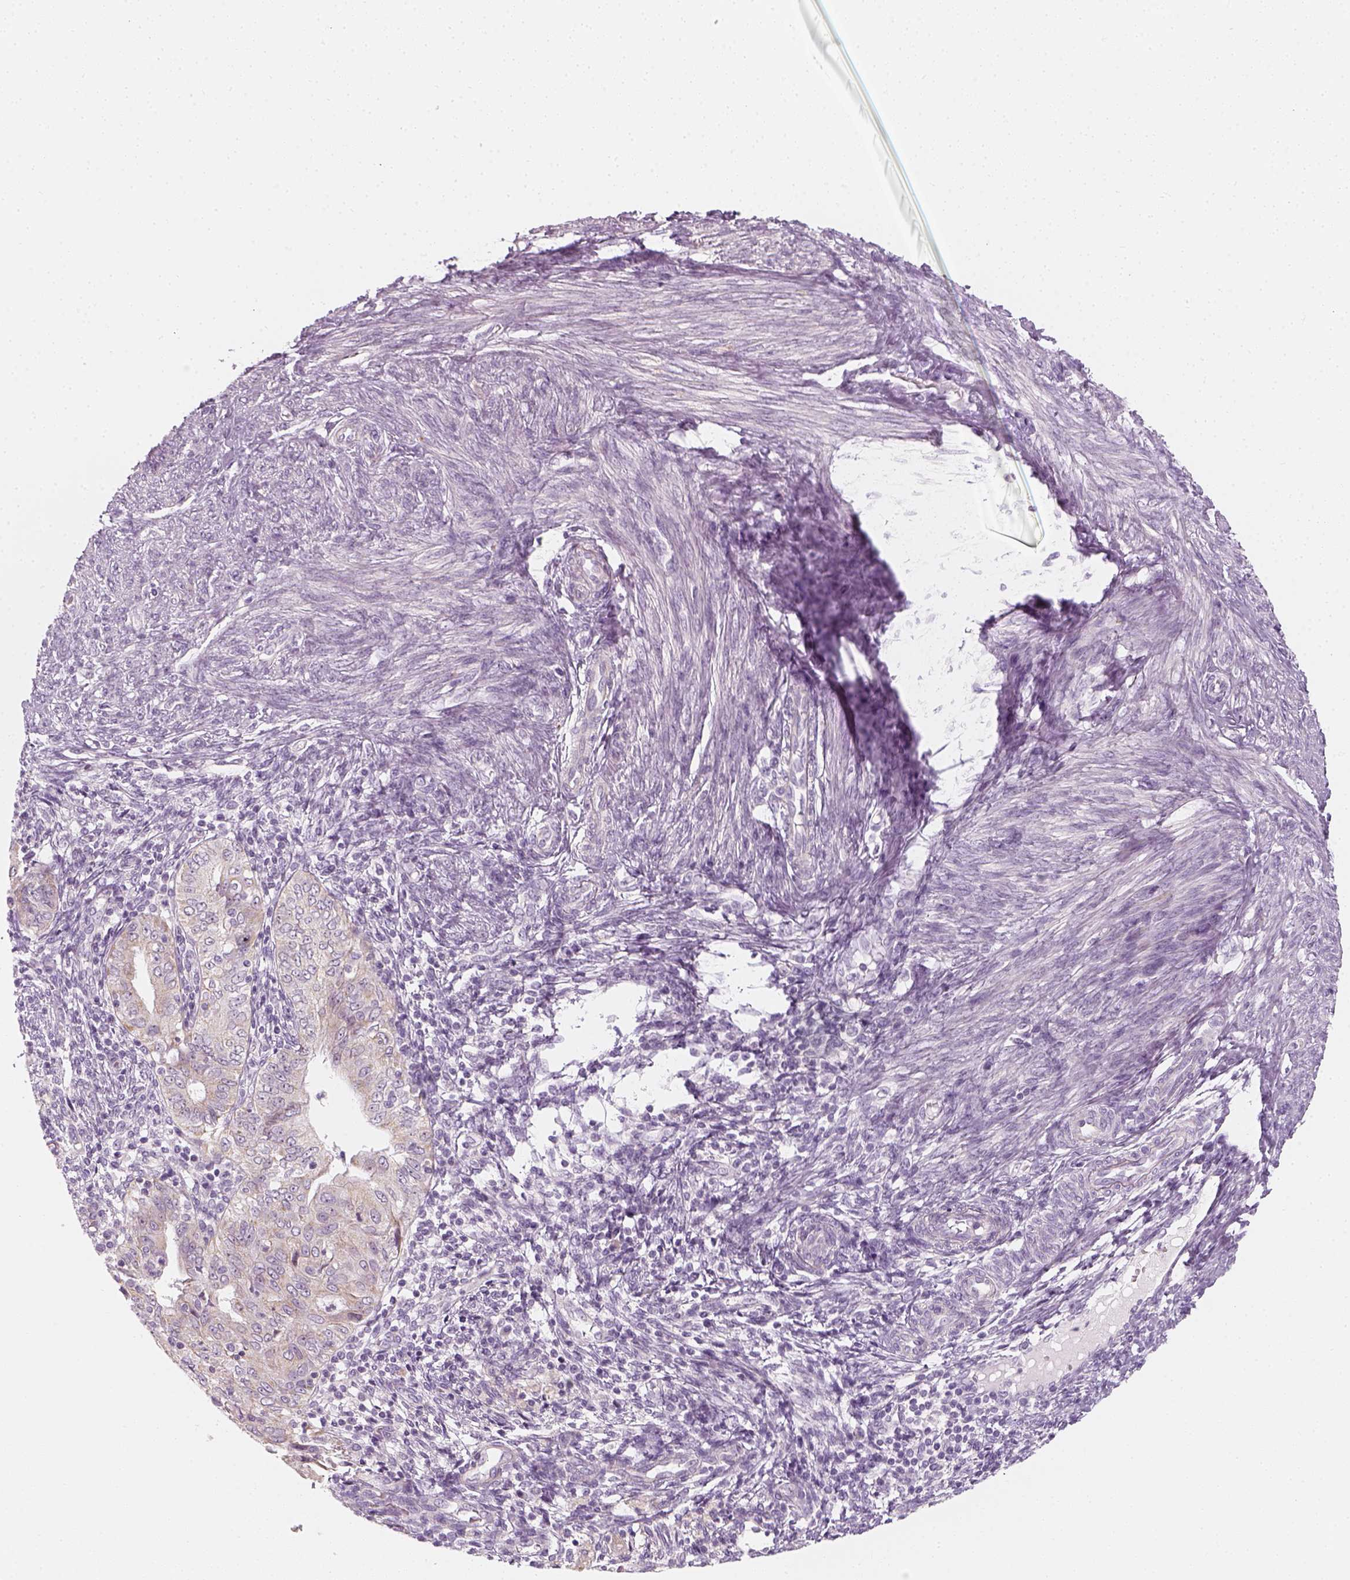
{"staining": {"intensity": "negative", "quantity": "none", "location": "none"}, "tissue": "endometrial cancer", "cell_type": "Tumor cells", "image_type": "cancer", "snomed": [{"axis": "morphology", "description": "Adenocarcinoma, NOS"}, {"axis": "topography", "description": "Endometrium"}], "caption": "A high-resolution histopathology image shows immunohistochemistry (IHC) staining of endometrial cancer, which shows no significant staining in tumor cells.", "gene": "PRAME", "patient": {"sex": "female", "age": 68}}